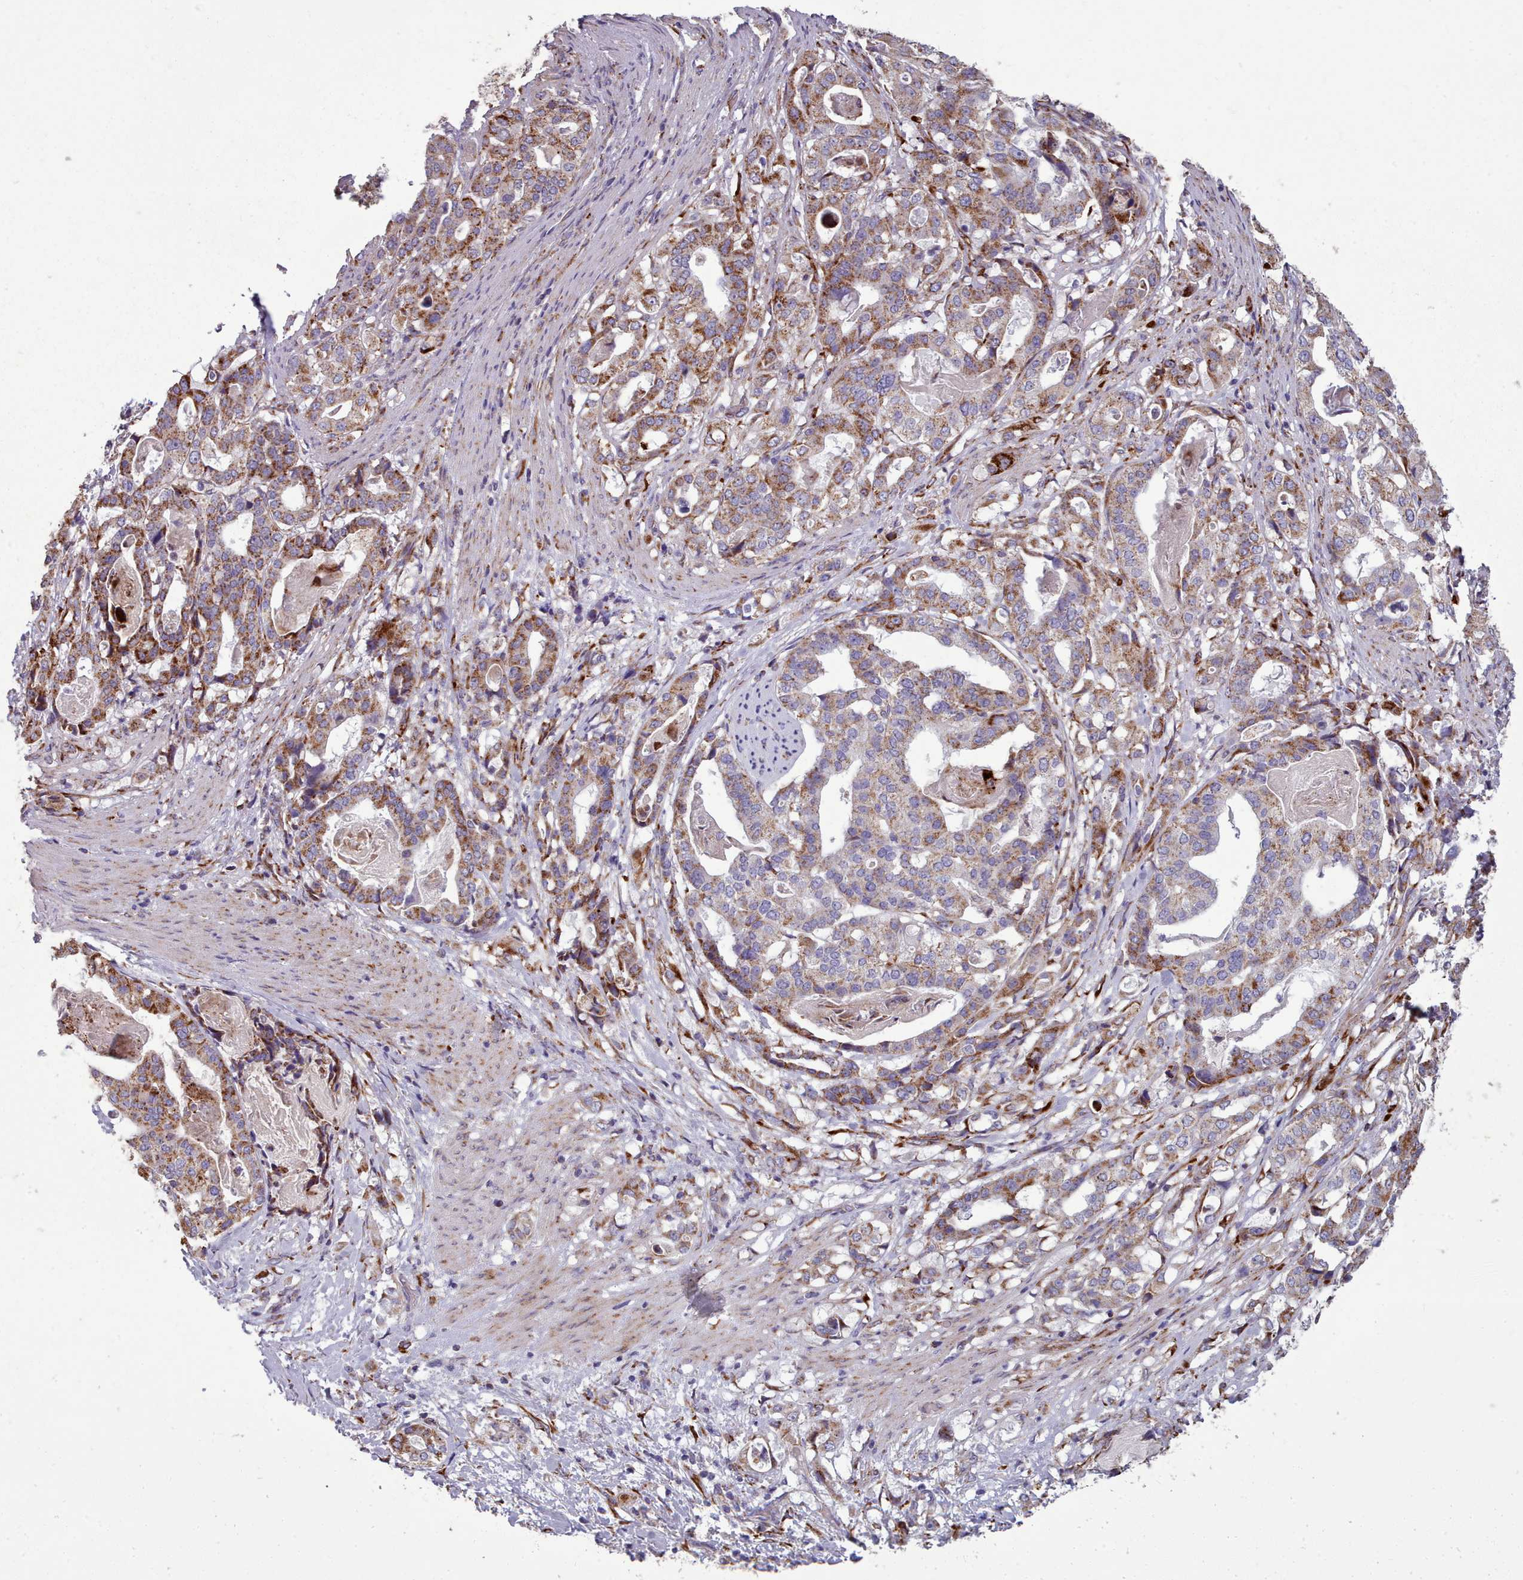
{"staining": {"intensity": "moderate", "quantity": ">75%", "location": "cytoplasmic/membranous"}, "tissue": "stomach cancer", "cell_type": "Tumor cells", "image_type": "cancer", "snomed": [{"axis": "morphology", "description": "Adenocarcinoma, NOS"}, {"axis": "topography", "description": "Stomach"}], "caption": "Immunohistochemical staining of stomach cancer reveals medium levels of moderate cytoplasmic/membranous positivity in about >75% of tumor cells.", "gene": "FKBP10", "patient": {"sex": "male", "age": 48}}